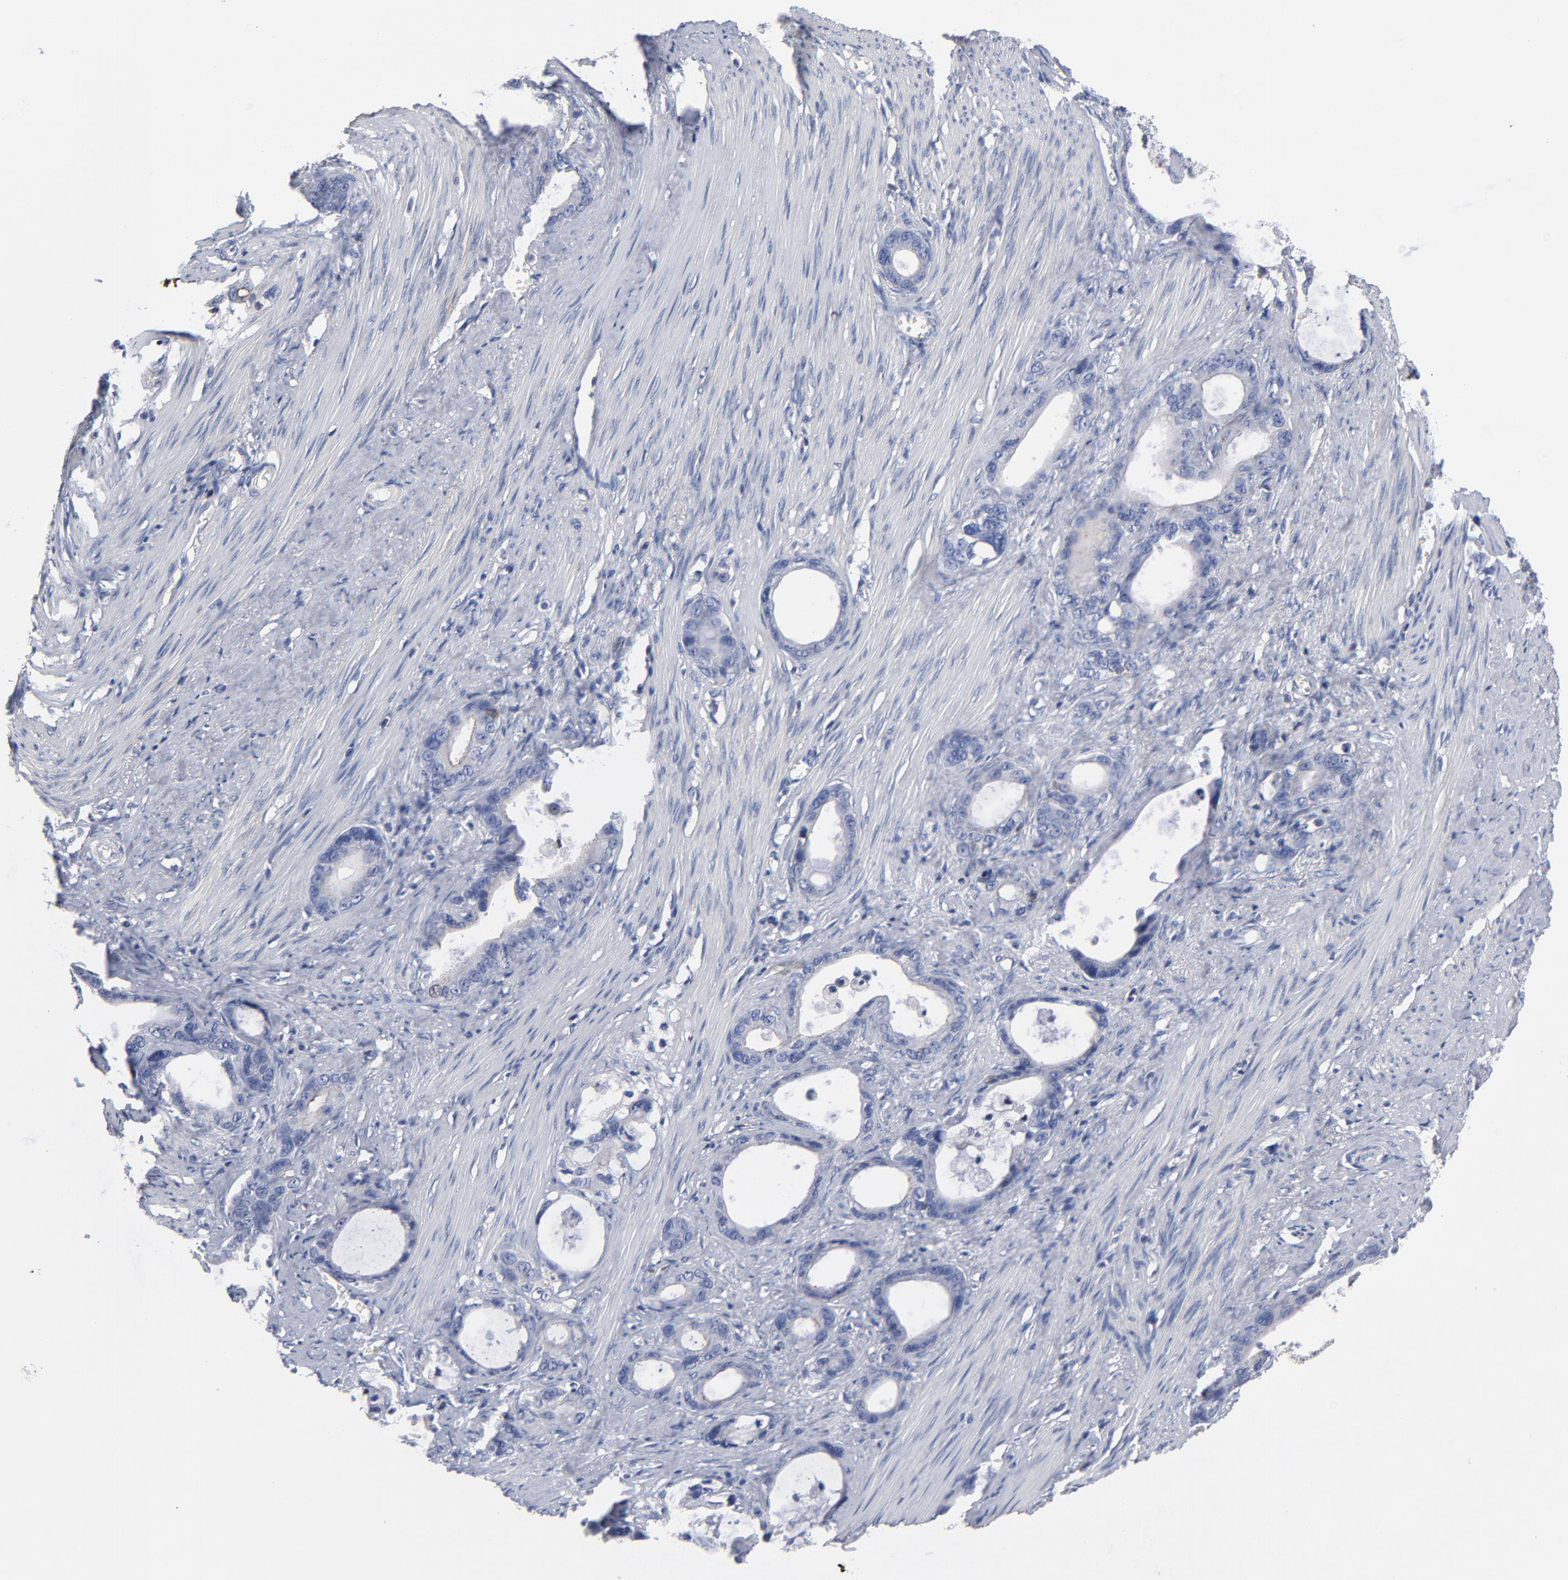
{"staining": {"intensity": "negative", "quantity": "none", "location": "none"}, "tissue": "stomach cancer", "cell_type": "Tumor cells", "image_type": "cancer", "snomed": [{"axis": "morphology", "description": "Adenocarcinoma, NOS"}, {"axis": "topography", "description": "Stomach"}], "caption": "Tumor cells show no significant staining in stomach cancer (adenocarcinoma).", "gene": "PDLIM2", "patient": {"sex": "female", "age": 75}}